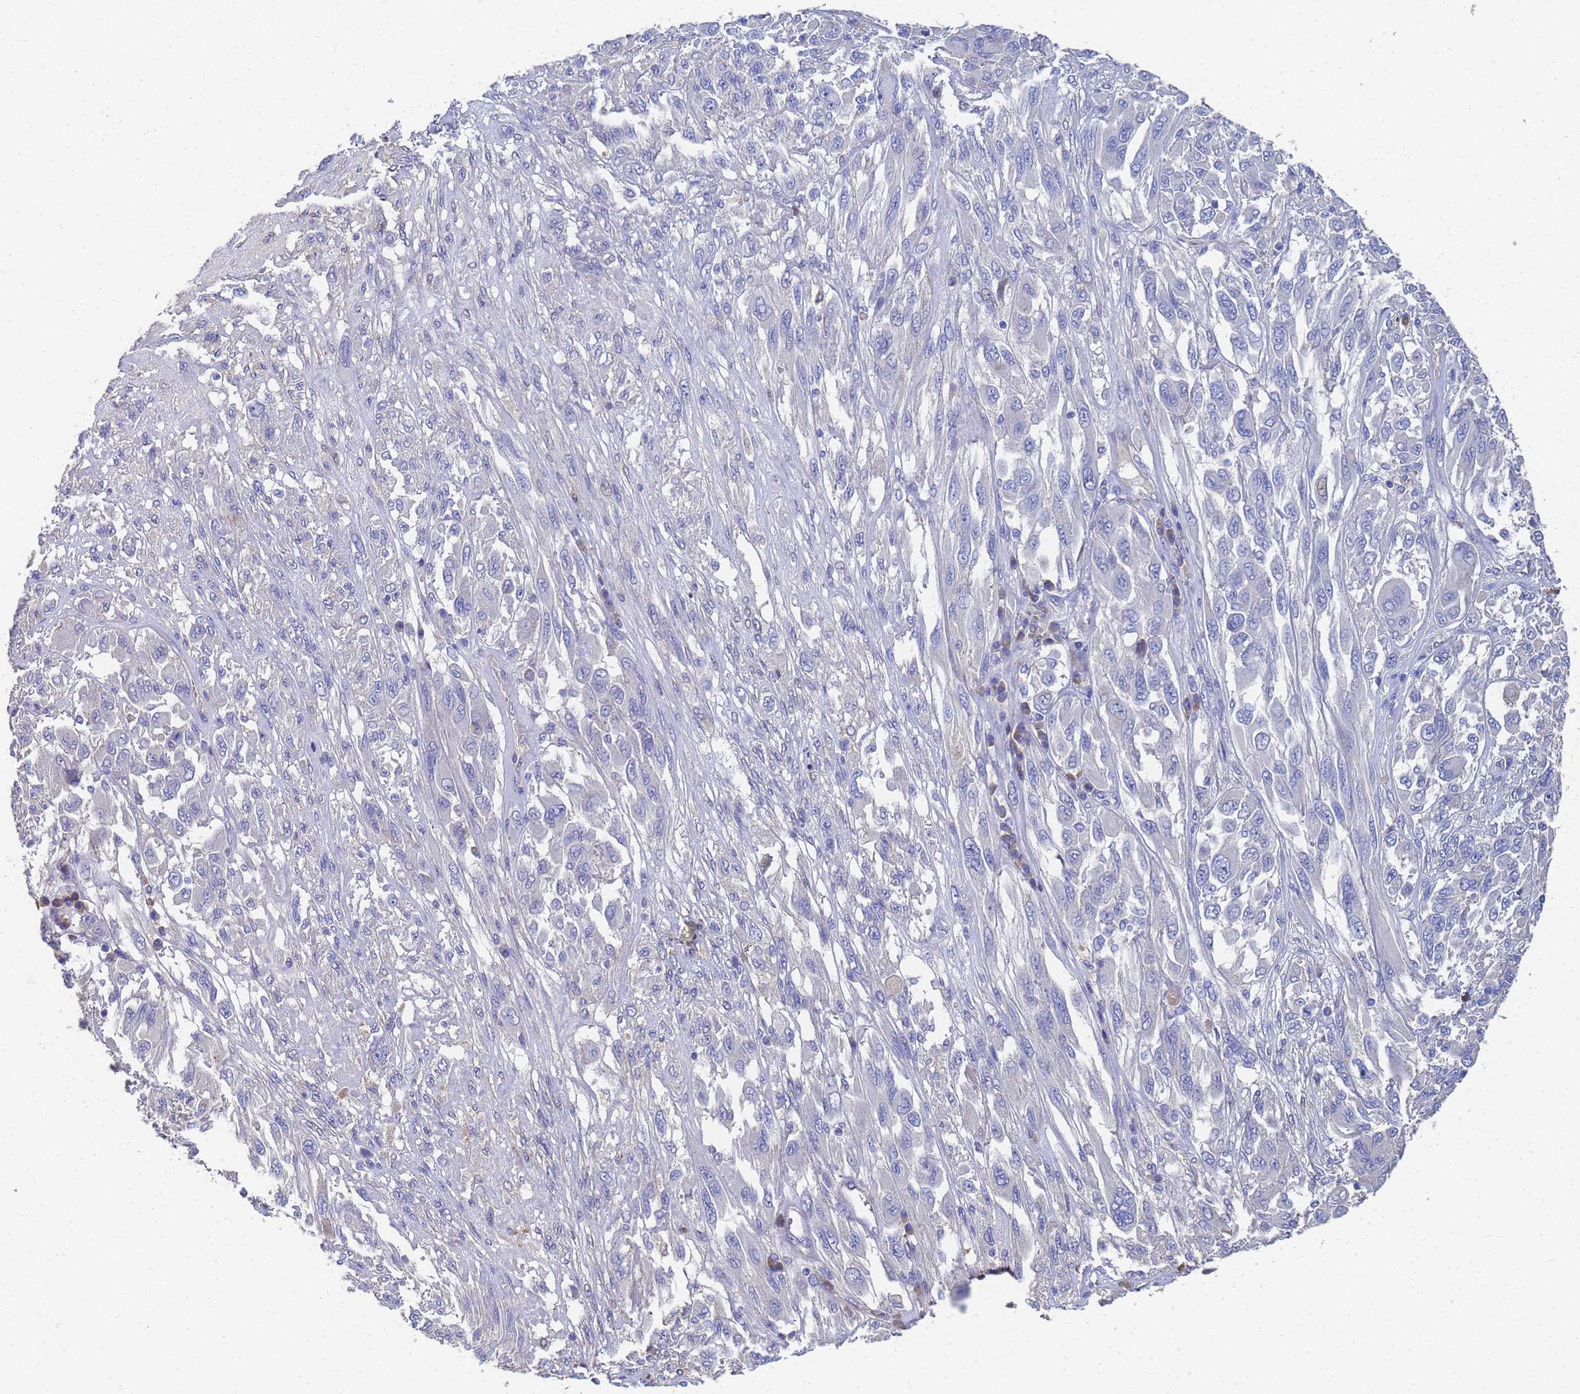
{"staining": {"intensity": "negative", "quantity": "none", "location": "none"}, "tissue": "melanoma", "cell_type": "Tumor cells", "image_type": "cancer", "snomed": [{"axis": "morphology", "description": "Malignant melanoma, NOS"}, {"axis": "topography", "description": "Skin"}], "caption": "Histopathology image shows no significant protein staining in tumor cells of malignant melanoma.", "gene": "LBX2", "patient": {"sex": "female", "age": 91}}